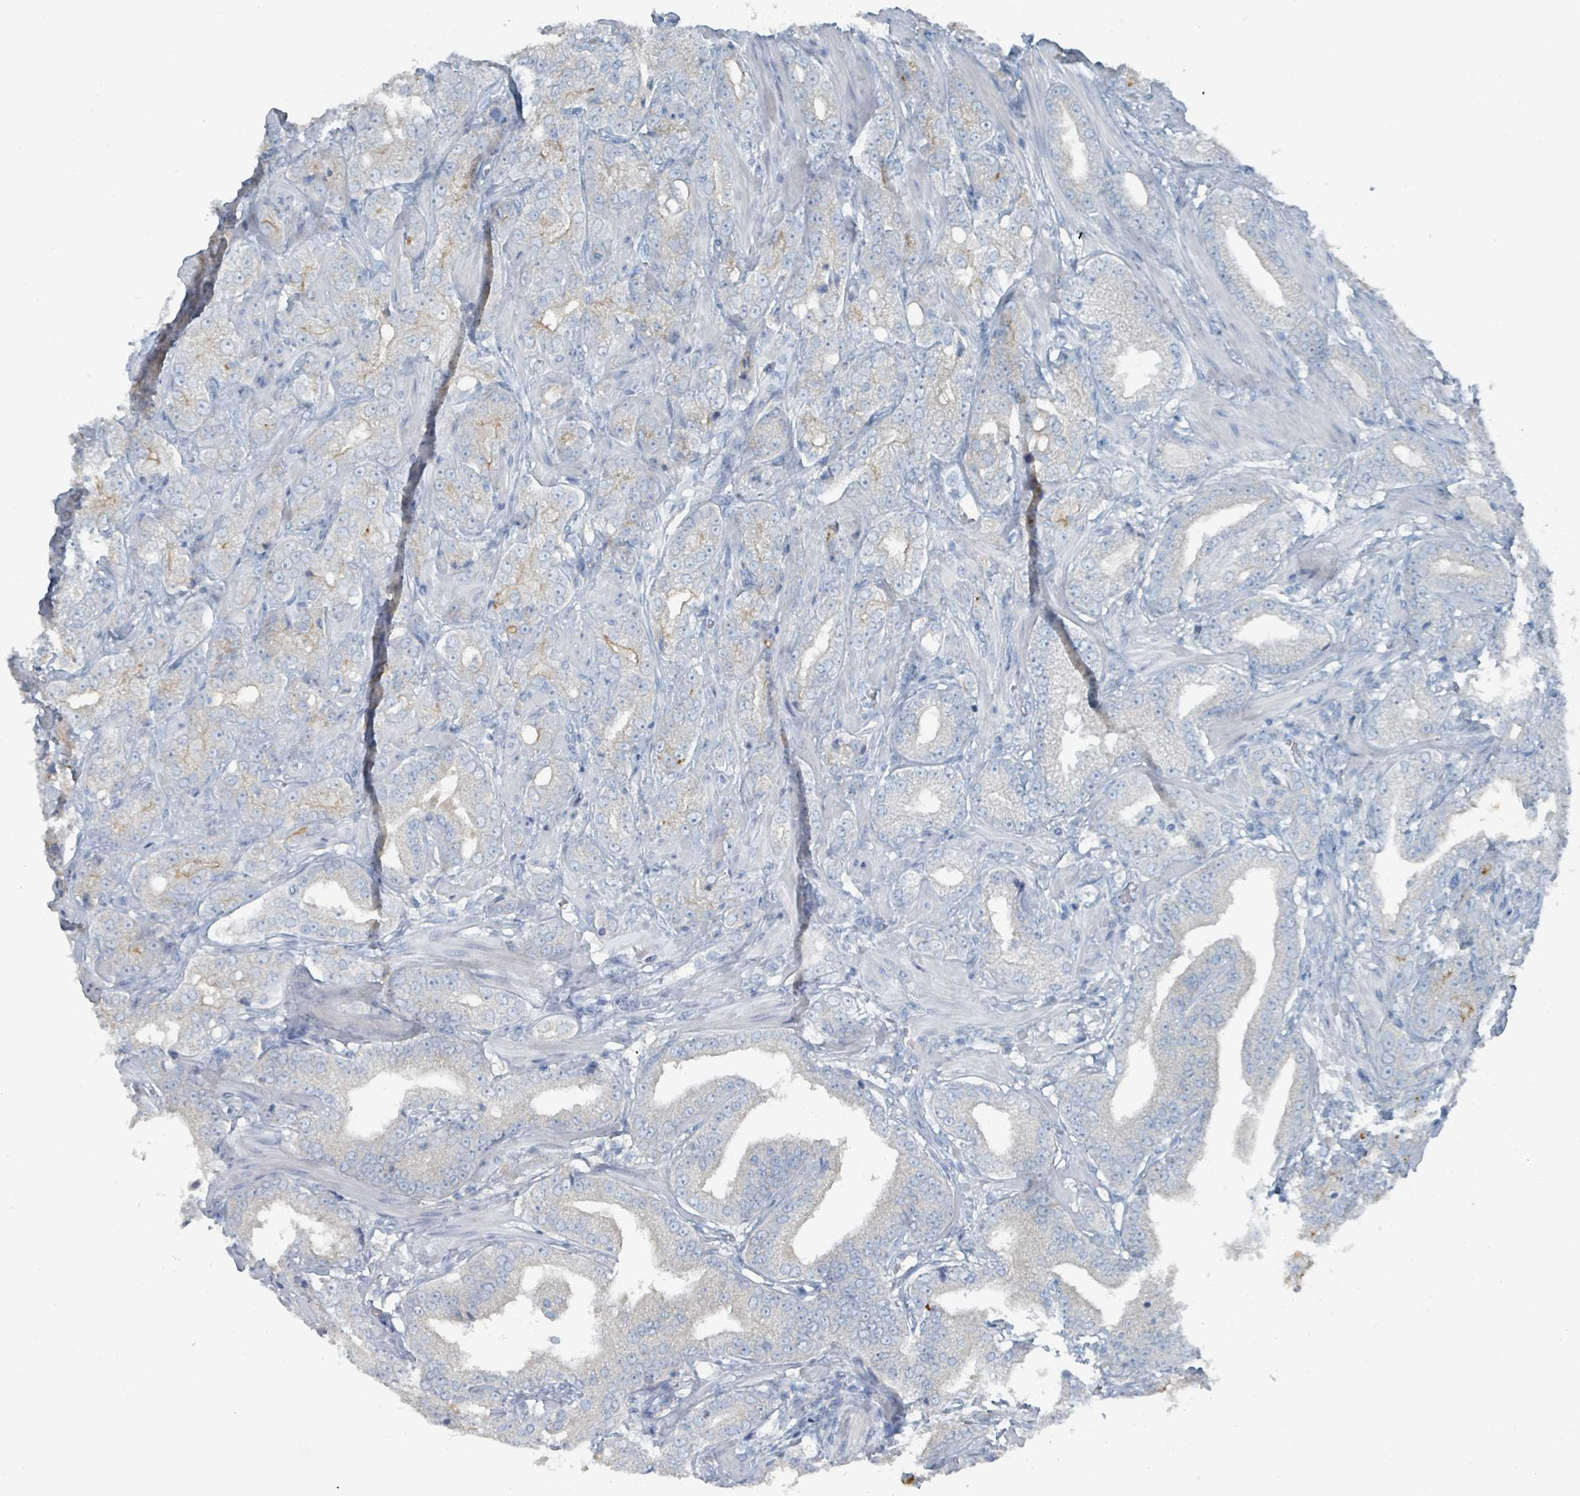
{"staining": {"intensity": "negative", "quantity": "none", "location": "none"}, "tissue": "prostate cancer", "cell_type": "Tumor cells", "image_type": "cancer", "snomed": [{"axis": "morphology", "description": "Adenocarcinoma, Low grade"}, {"axis": "topography", "description": "Prostate"}], "caption": "Prostate cancer (adenocarcinoma (low-grade)) was stained to show a protein in brown. There is no significant staining in tumor cells.", "gene": "GAMT", "patient": {"sex": "male", "age": 67}}